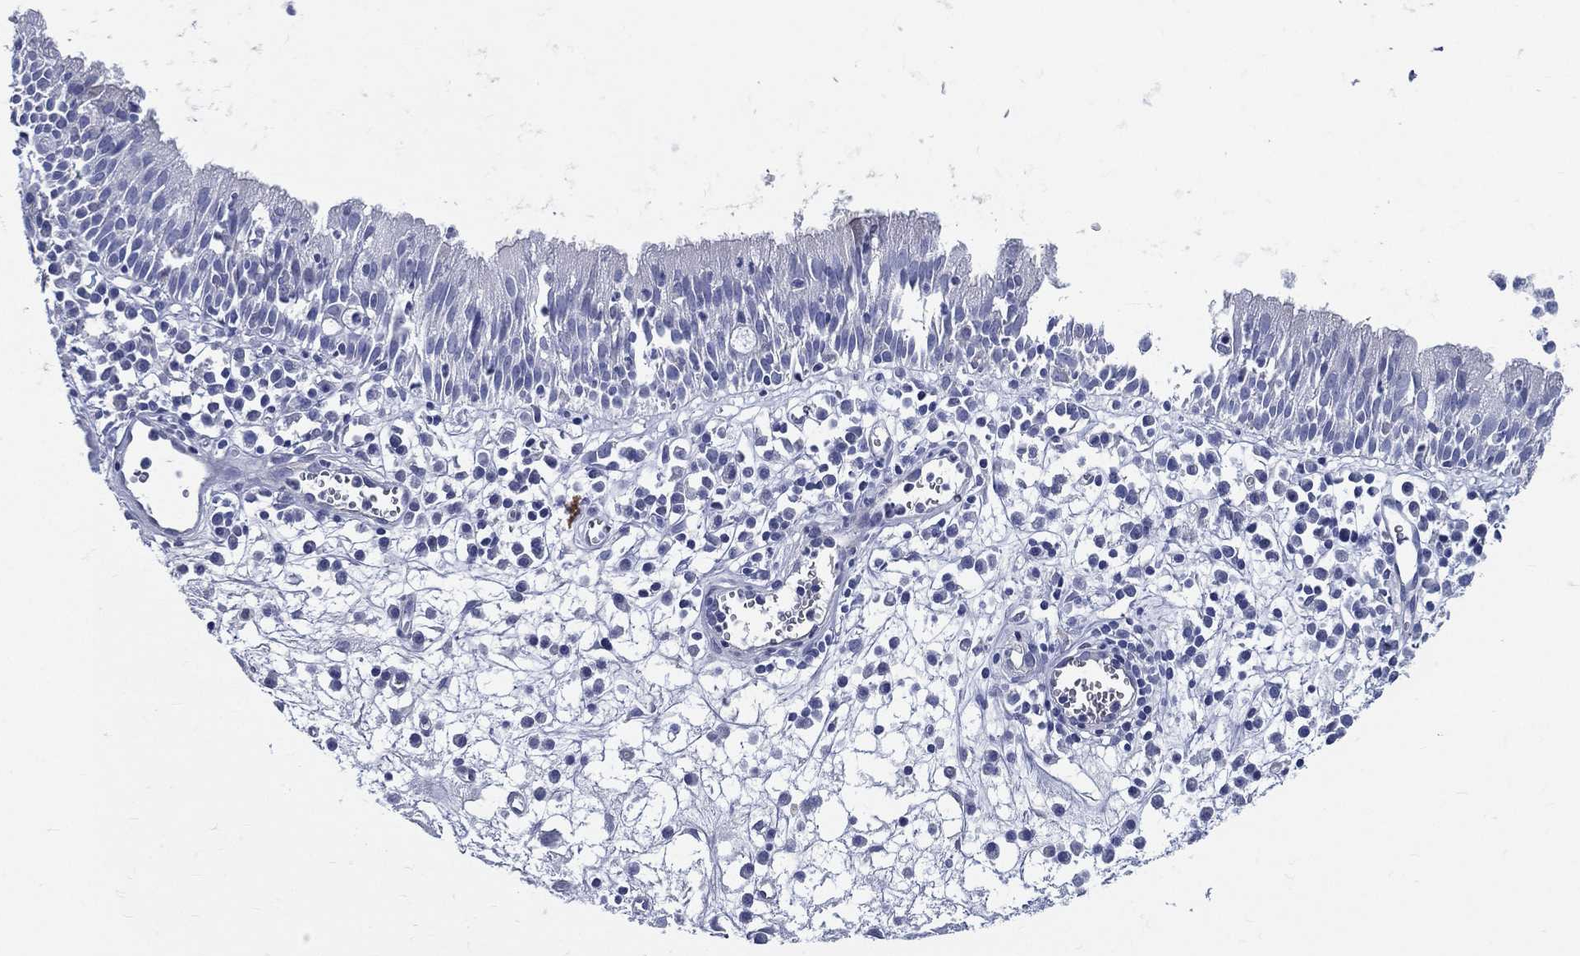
{"staining": {"intensity": "negative", "quantity": "none", "location": "none"}, "tissue": "nasopharynx", "cell_type": "Respiratory epithelial cells", "image_type": "normal", "snomed": [{"axis": "morphology", "description": "Normal tissue, NOS"}, {"axis": "topography", "description": "Nasopharynx"}], "caption": "IHC micrograph of benign nasopharynx: nasopharynx stained with DAB (3,3'-diaminobenzidine) shows no significant protein staining in respiratory epithelial cells. Brightfield microscopy of immunohistochemistry stained with DAB (brown) and hematoxylin (blue), captured at high magnification.", "gene": "DPYS", "patient": {"sex": "female", "age": 77}}